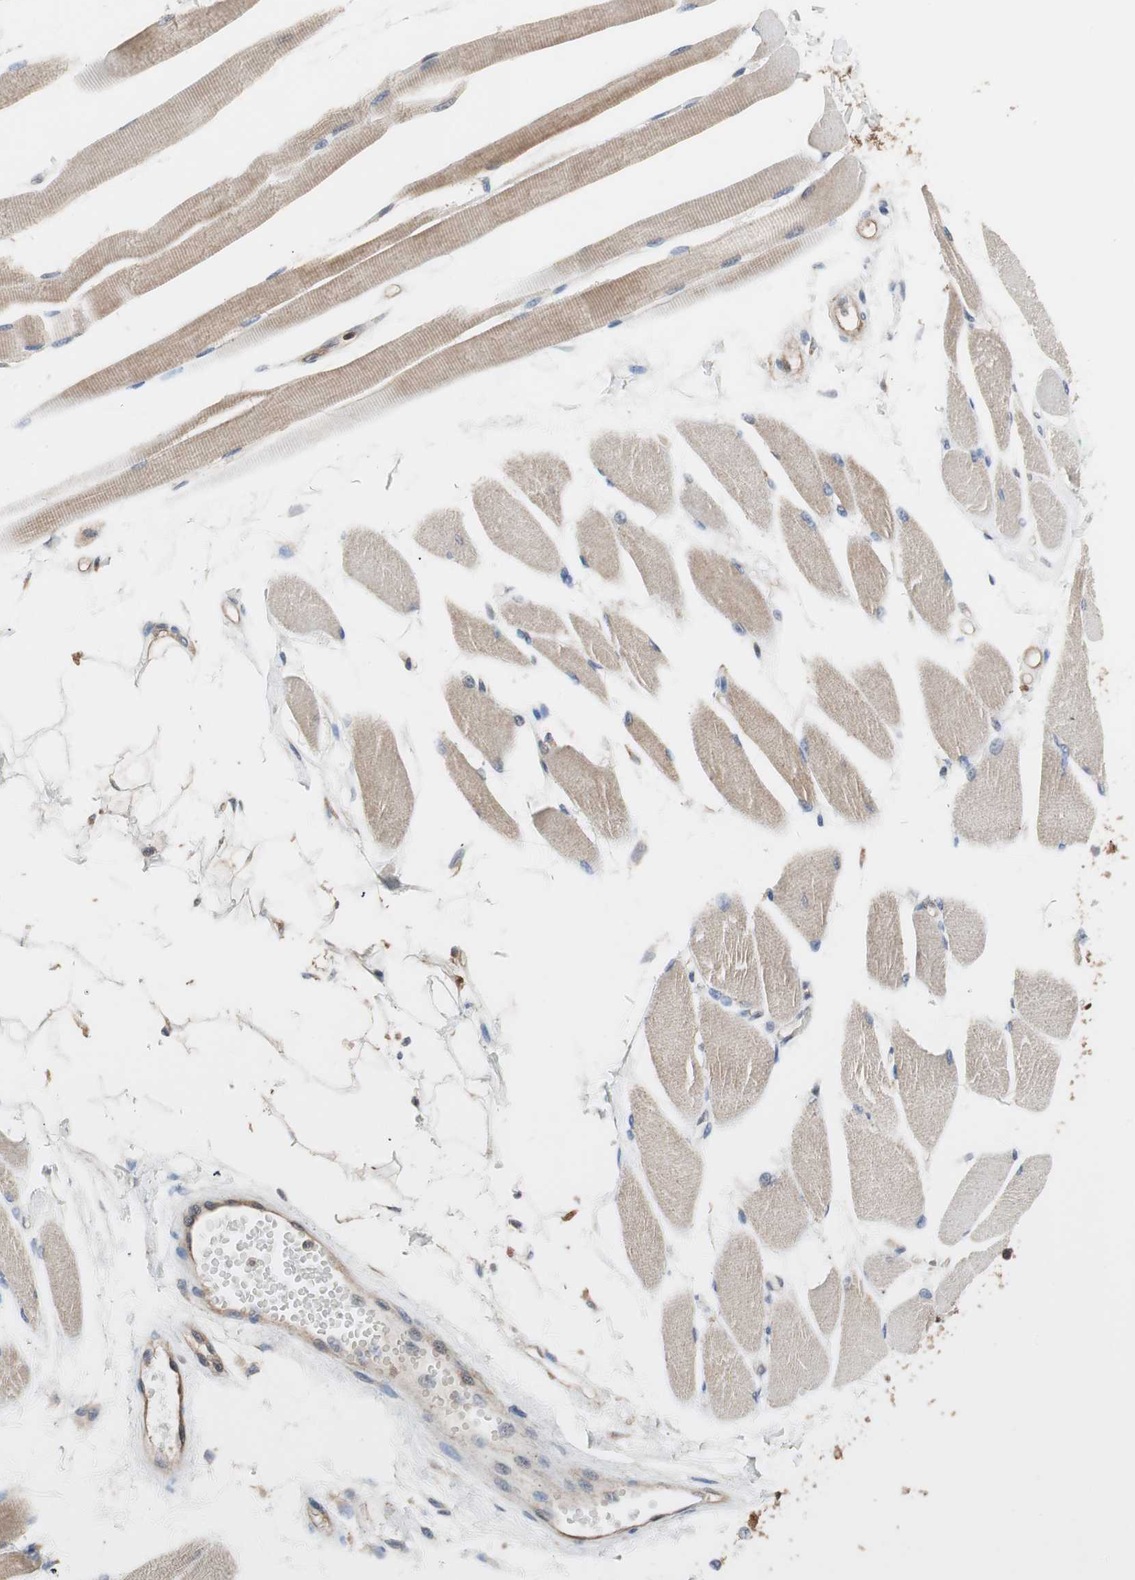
{"staining": {"intensity": "weak", "quantity": "25%-75%", "location": "cytoplasmic/membranous"}, "tissue": "skeletal muscle", "cell_type": "Myocytes", "image_type": "normal", "snomed": [{"axis": "morphology", "description": "Normal tissue, NOS"}, {"axis": "topography", "description": "Skeletal muscle"}, {"axis": "topography", "description": "Peripheral nerve tissue"}], "caption": "Myocytes demonstrate low levels of weak cytoplasmic/membranous positivity in approximately 25%-75% of cells in unremarkable human skeletal muscle.", "gene": "MAP4K2", "patient": {"sex": "female", "age": 84}}